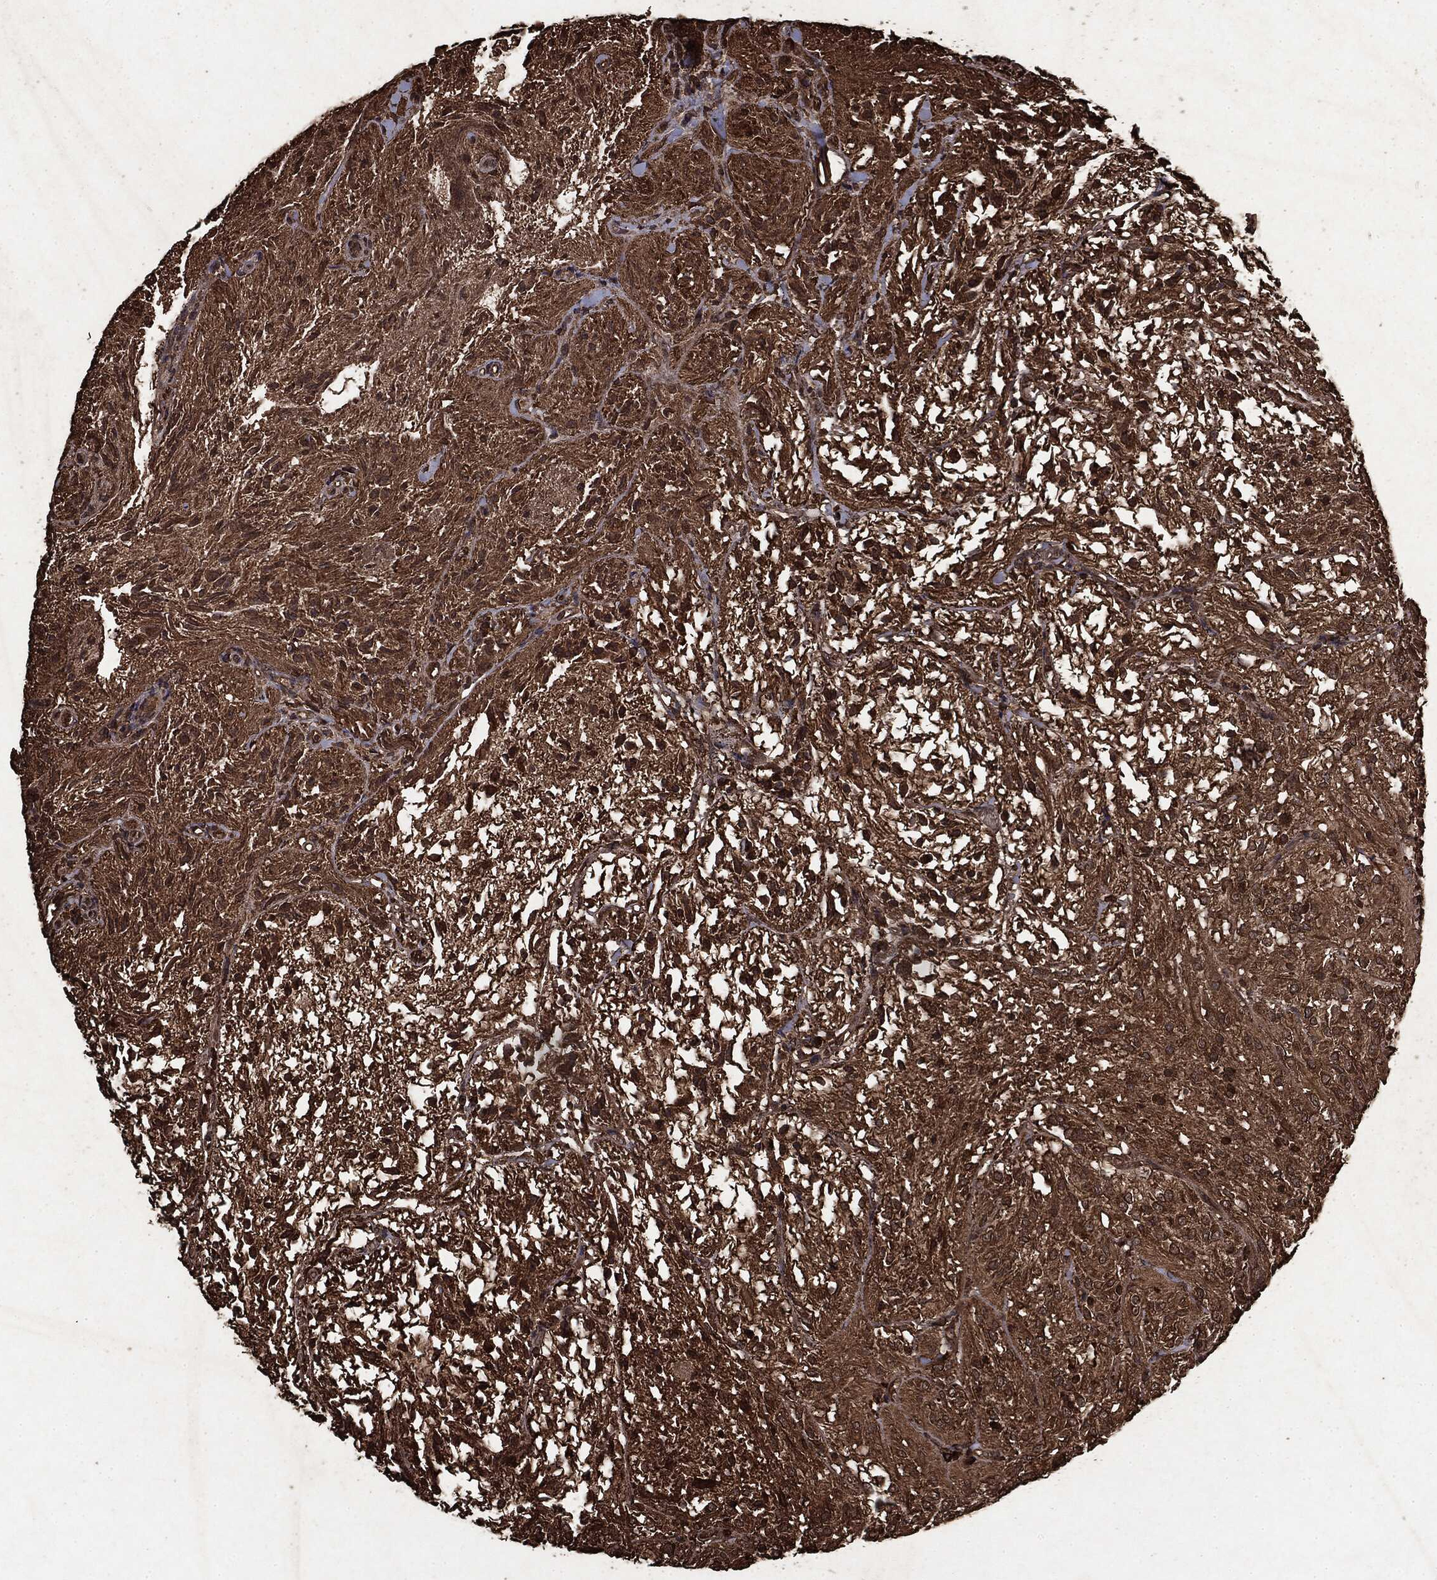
{"staining": {"intensity": "strong", "quantity": ">75%", "location": "cytoplasmic/membranous"}, "tissue": "glioma", "cell_type": "Tumor cells", "image_type": "cancer", "snomed": [{"axis": "morphology", "description": "Glioma, malignant, Low grade"}, {"axis": "topography", "description": "Brain"}], "caption": "Human malignant glioma (low-grade) stained with a brown dye exhibits strong cytoplasmic/membranous positive expression in about >75% of tumor cells.", "gene": "ARAF", "patient": {"sex": "male", "age": 3}}